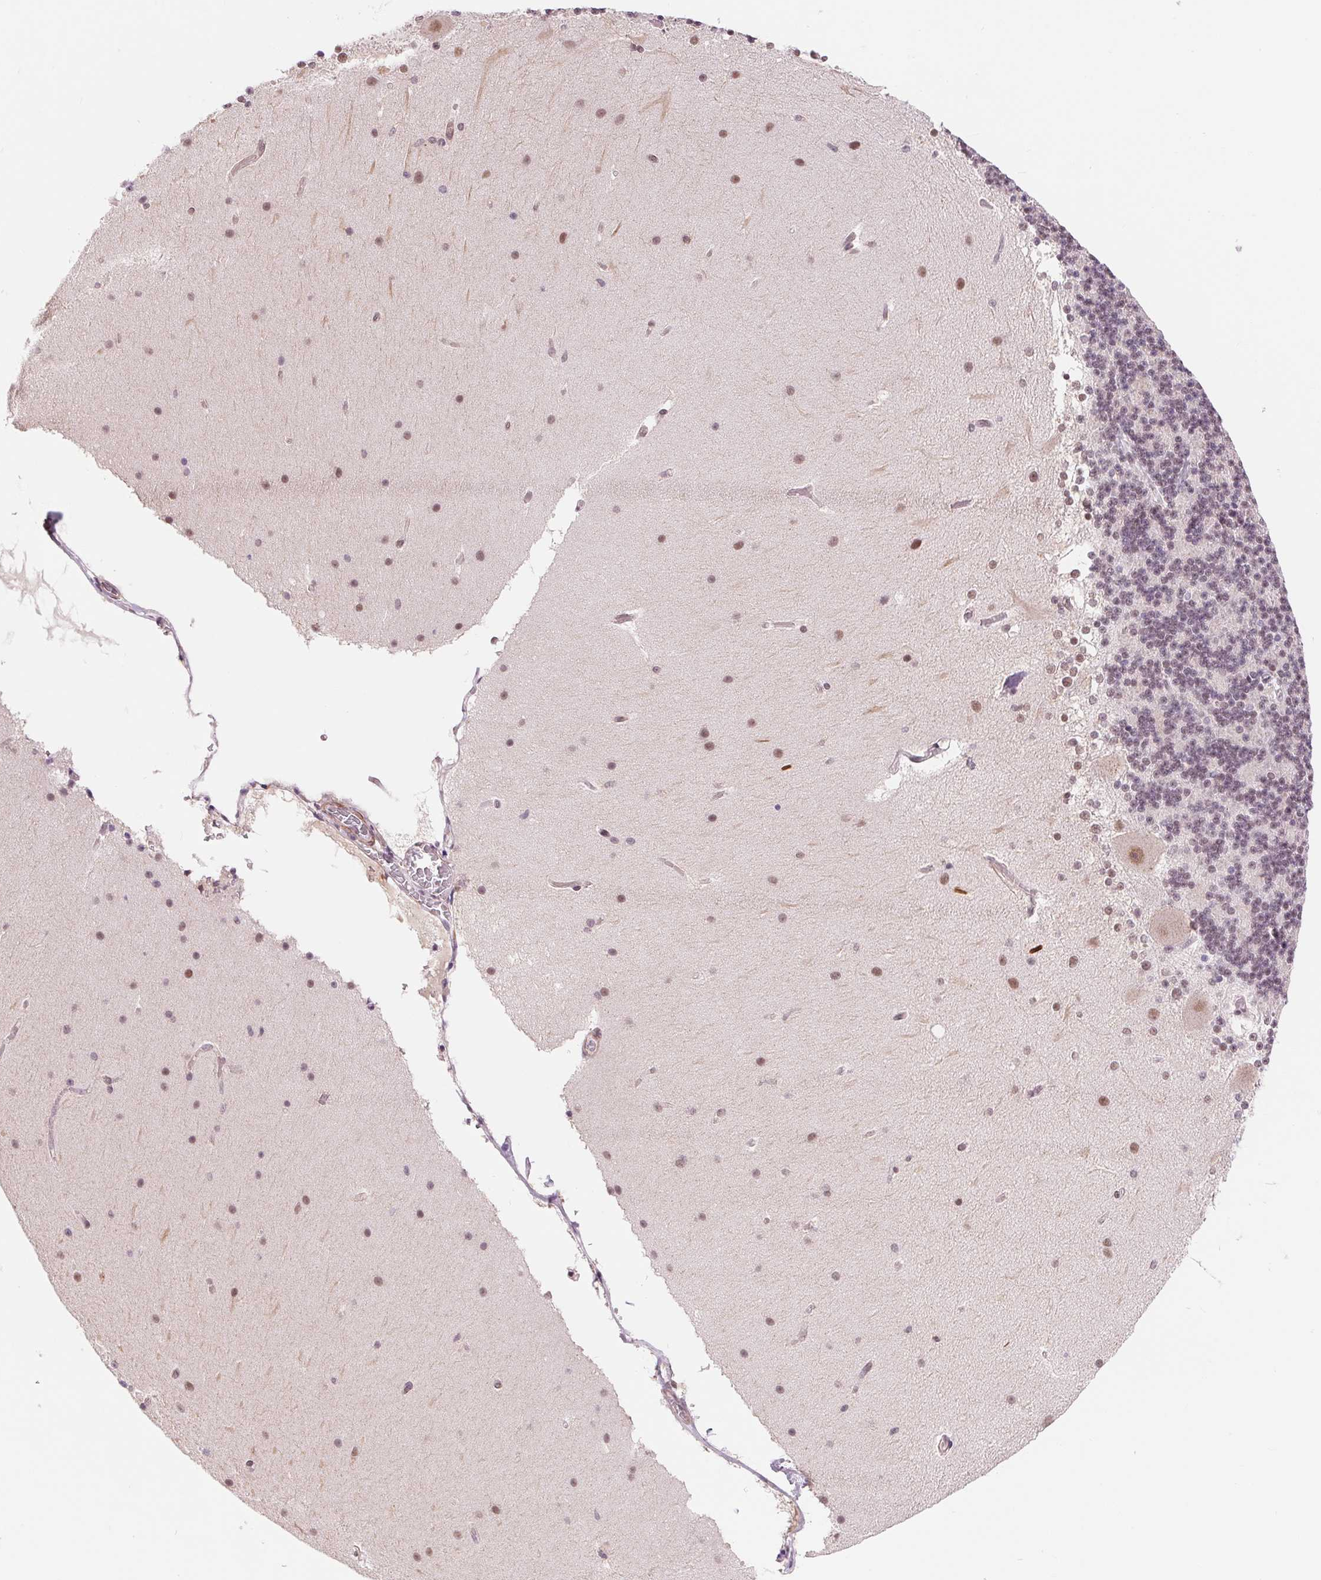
{"staining": {"intensity": "negative", "quantity": "none", "location": "none"}, "tissue": "cerebellum", "cell_type": "Cells in granular layer", "image_type": "normal", "snomed": [{"axis": "morphology", "description": "Normal tissue, NOS"}, {"axis": "topography", "description": "Cerebellum"}], "caption": "Protein analysis of unremarkable cerebellum displays no significant staining in cells in granular layer. Brightfield microscopy of immunohistochemistry stained with DAB (brown) and hematoxylin (blue), captured at high magnification.", "gene": "BCAT1", "patient": {"sex": "female", "age": 19}}